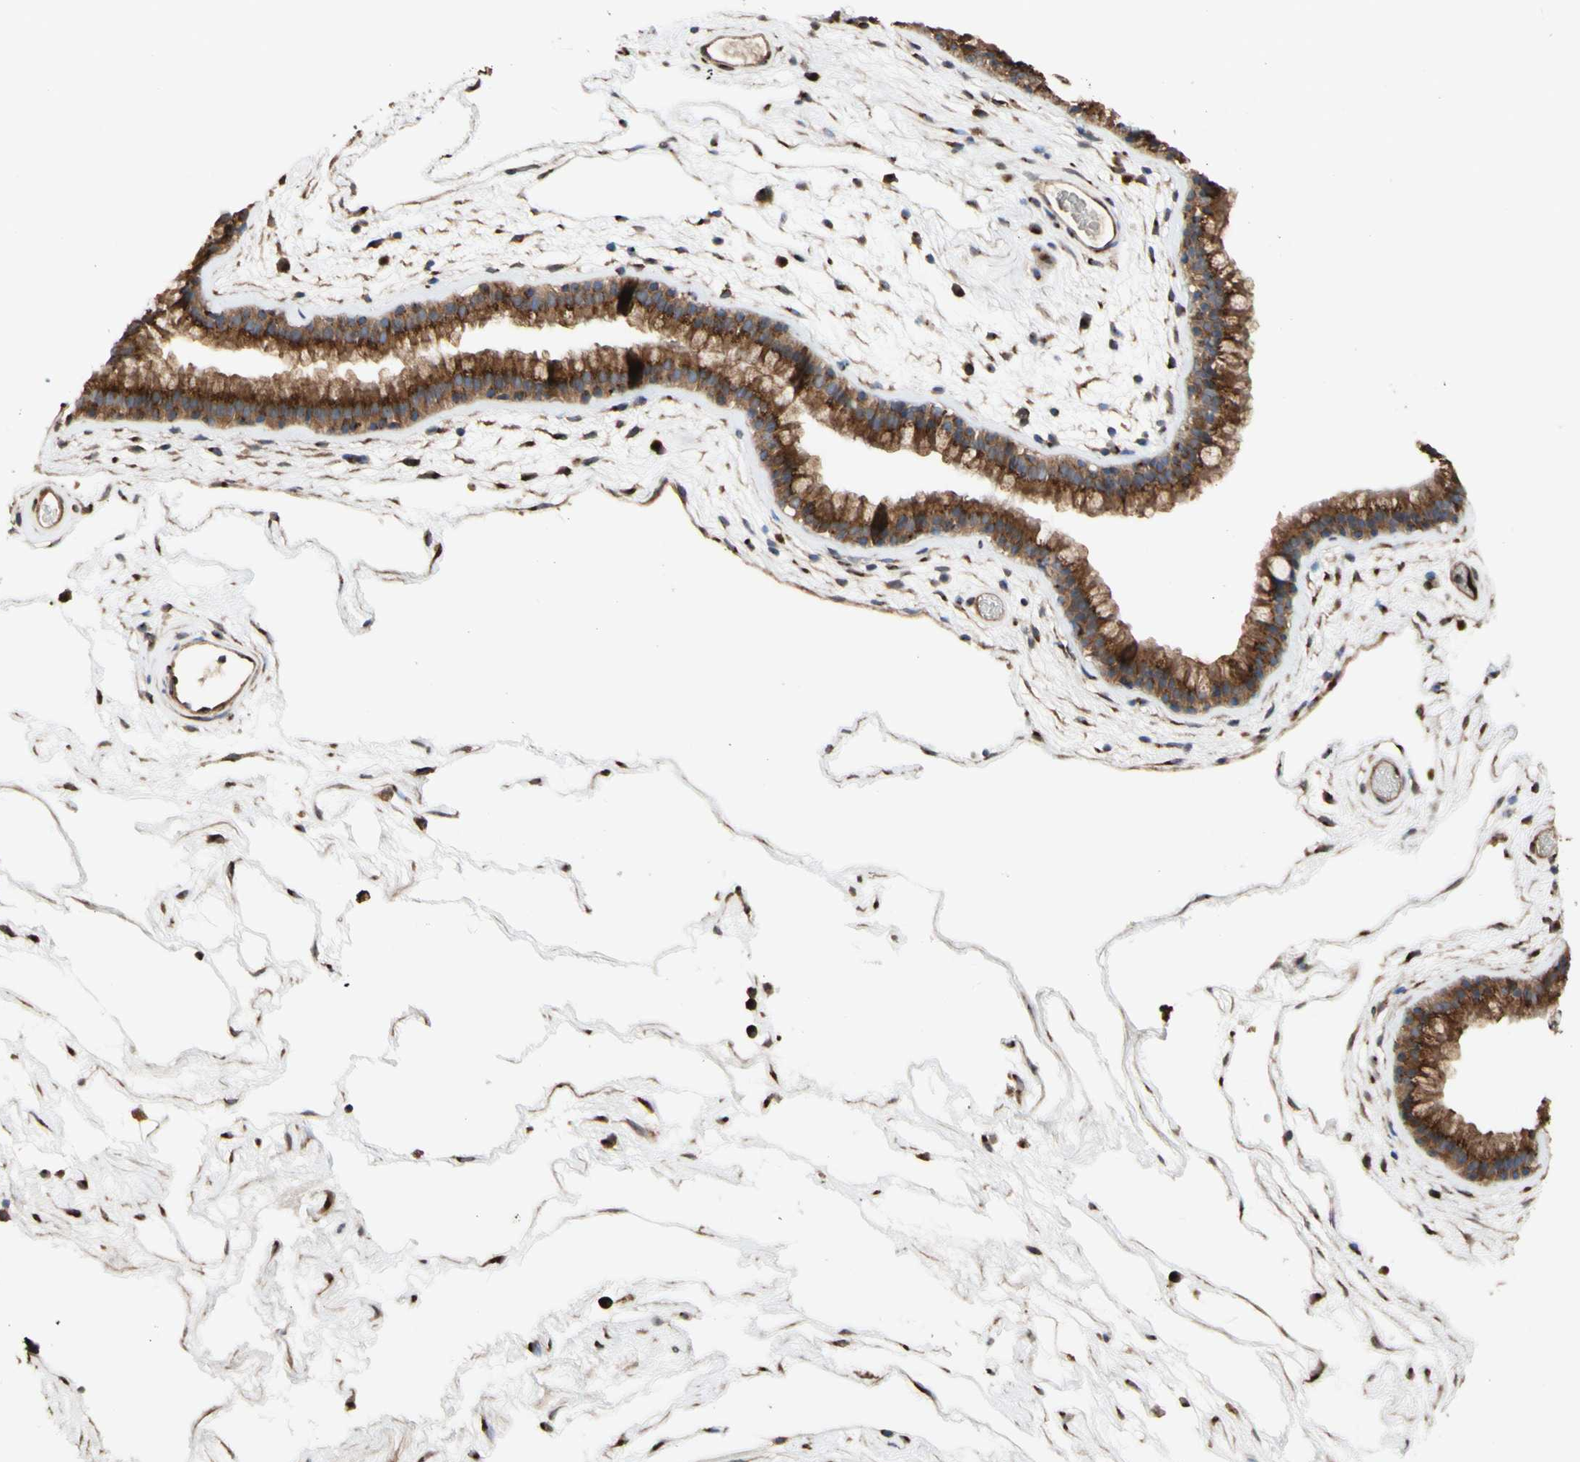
{"staining": {"intensity": "strong", "quantity": ">75%", "location": "cytoplasmic/membranous"}, "tissue": "nasopharynx", "cell_type": "Respiratory epithelial cells", "image_type": "normal", "snomed": [{"axis": "morphology", "description": "Normal tissue, NOS"}, {"axis": "morphology", "description": "Inflammation, NOS"}, {"axis": "topography", "description": "Nasopharynx"}], "caption": "High-magnification brightfield microscopy of benign nasopharynx stained with DAB (brown) and counterstained with hematoxylin (blue). respiratory epithelial cells exhibit strong cytoplasmic/membranous positivity is present in about>75% of cells. (IHC, brightfield microscopy, high magnification).", "gene": "NECTIN3", "patient": {"sex": "male", "age": 48}}